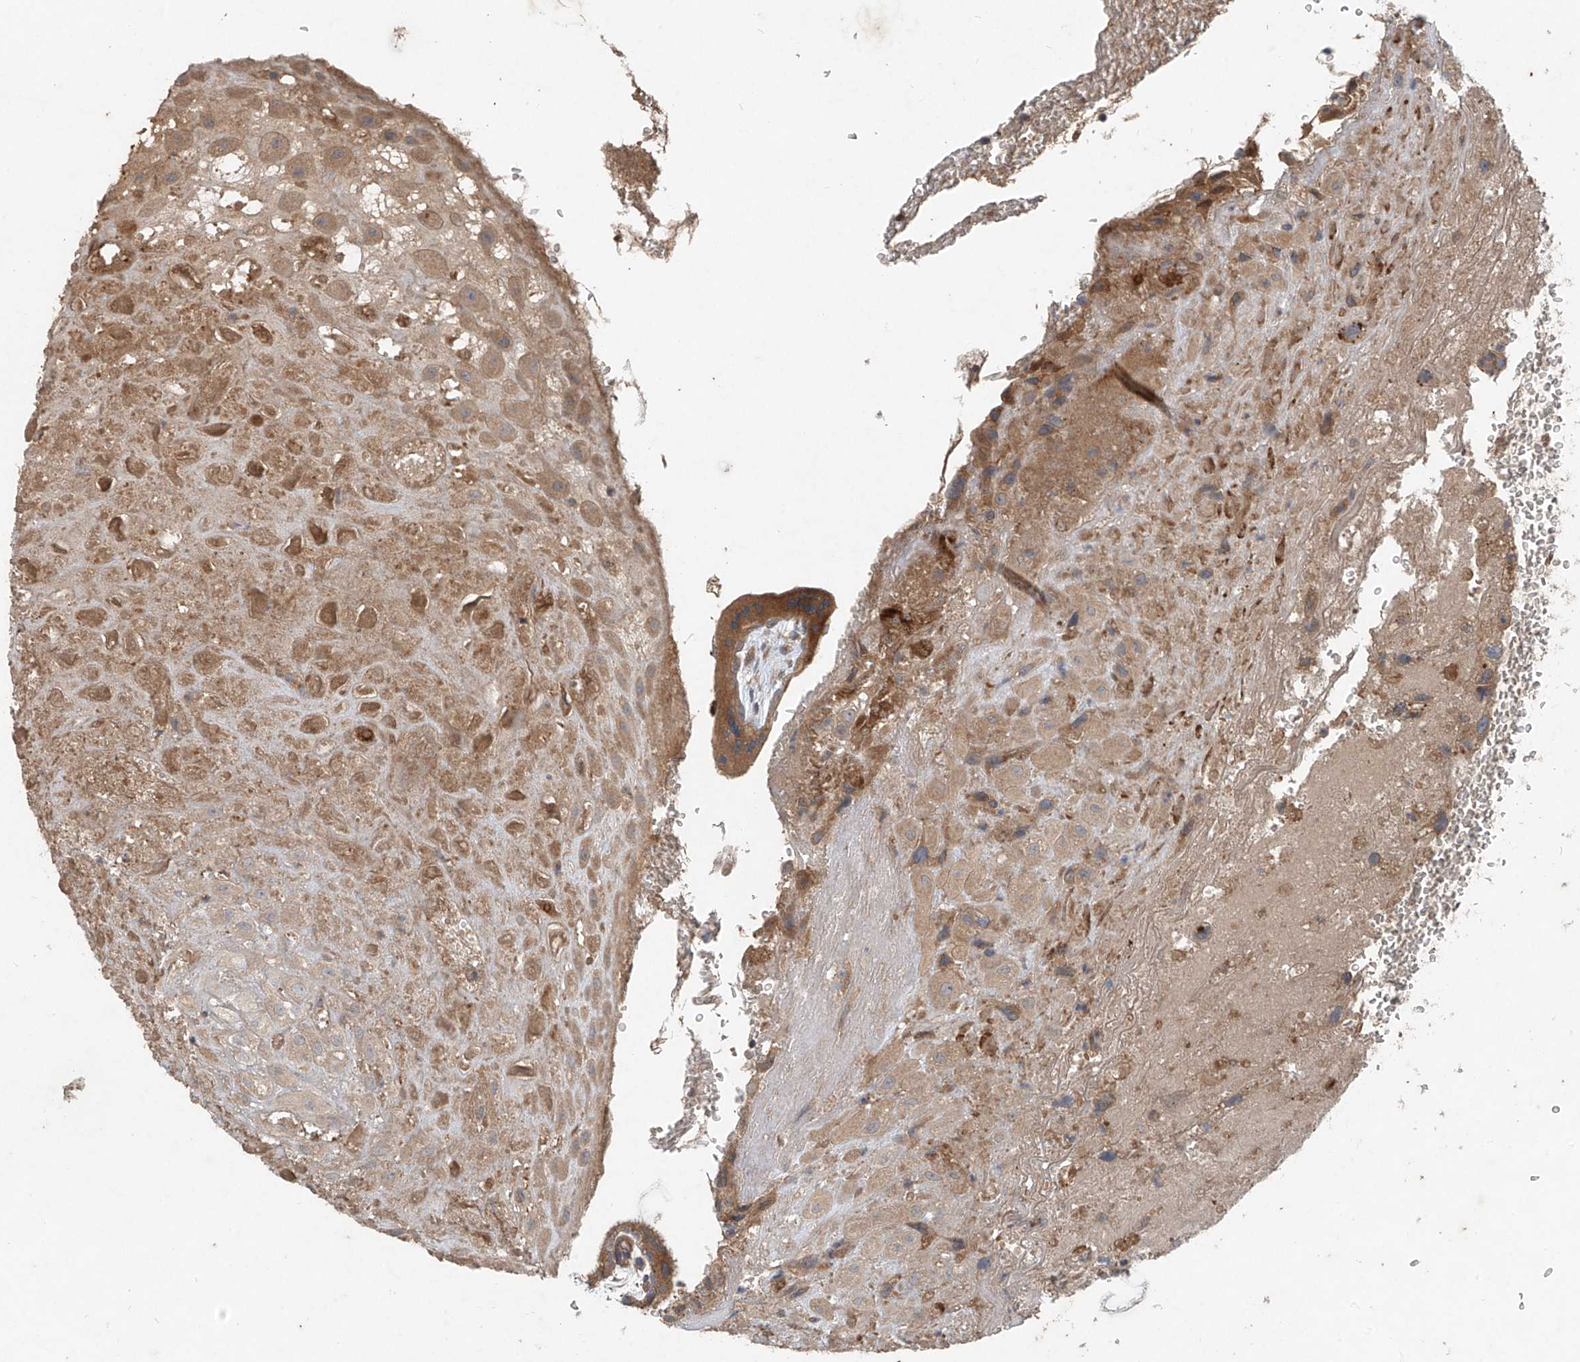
{"staining": {"intensity": "moderate", "quantity": ">75%", "location": "cytoplasmic/membranous"}, "tissue": "placenta", "cell_type": "Decidual cells", "image_type": "normal", "snomed": [{"axis": "morphology", "description": "Normal tissue, NOS"}, {"axis": "topography", "description": "Placenta"}], "caption": "IHC of unremarkable placenta shows medium levels of moderate cytoplasmic/membranous expression in approximately >75% of decidual cells. Using DAB (brown) and hematoxylin (blue) stains, captured at high magnification using brightfield microscopy.", "gene": "FOXRED2", "patient": {"sex": "female", "age": 35}}